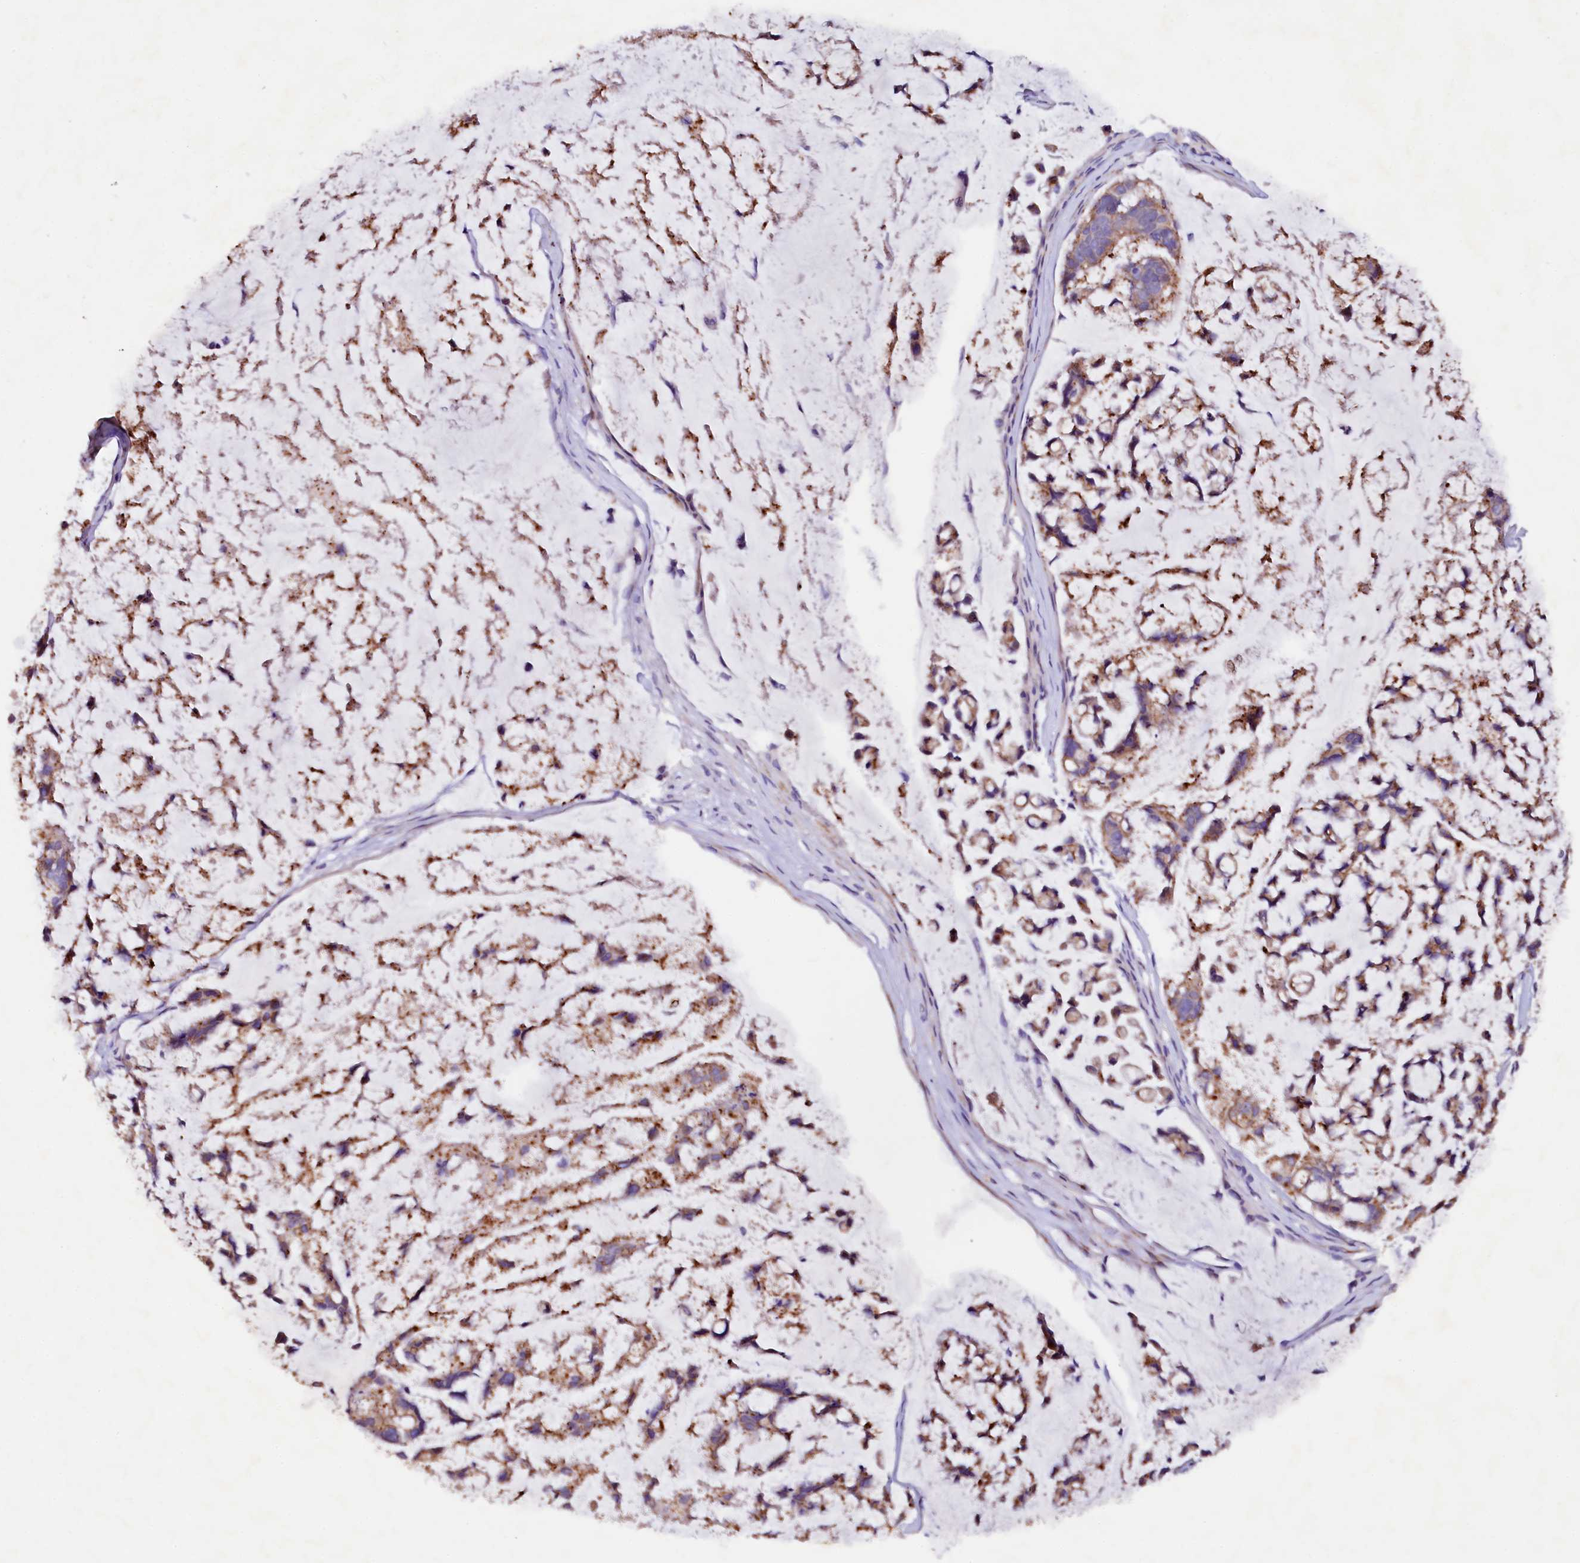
{"staining": {"intensity": "moderate", "quantity": ">75%", "location": "cytoplasmic/membranous"}, "tissue": "stomach cancer", "cell_type": "Tumor cells", "image_type": "cancer", "snomed": [{"axis": "morphology", "description": "Adenocarcinoma, NOS"}, {"axis": "topography", "description": "Stomach, lower"}], "caption": "A photomicrograph of stomach cancer stained for a protein reveals moderate cytoplasmic/membranous brown staining in tumor cells.", "gene": "VPS36", "patient": {"sex": "male", "age": 67}}